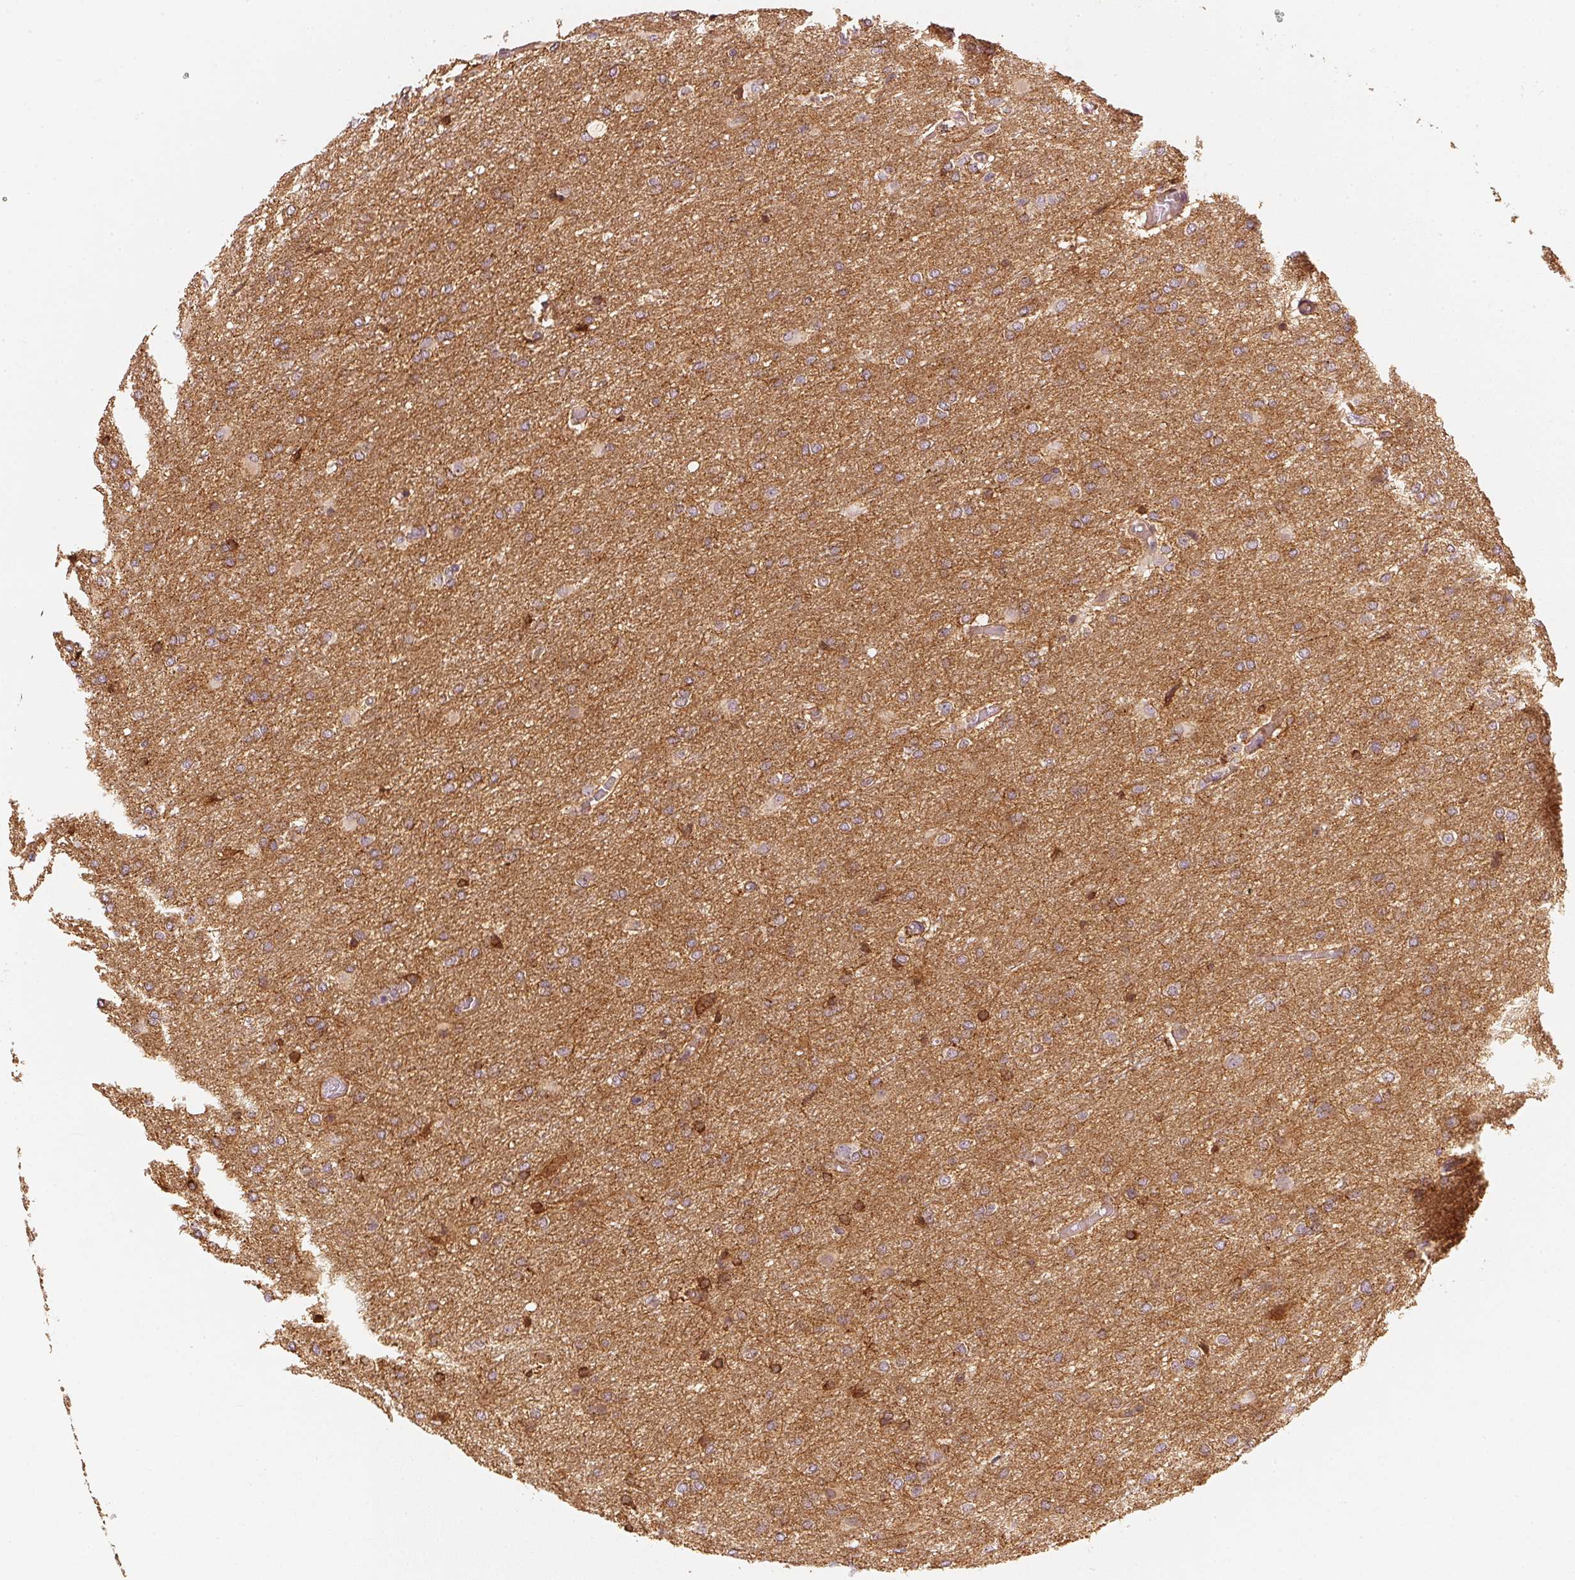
{"staining": {"intensity": "moderate", "quantity": "<25%", "location": "cytoplasmic/membranous"}, "tissue": "glioma", "cell_type": "Tumor cells", "image_type": "cancer", "snomed": [{"axis": "morphology", "description": "Glioma, malignant, High grade"}, {"axis": "topography", "description": "Brain"}], "caption": "Tumor cells exhibit low levels of moderate cytoplasmic/membranous expression in approximately <25% of cells in glioma.", "gene": "APLP1", "patient": {"sex": "male", "age": 68}}